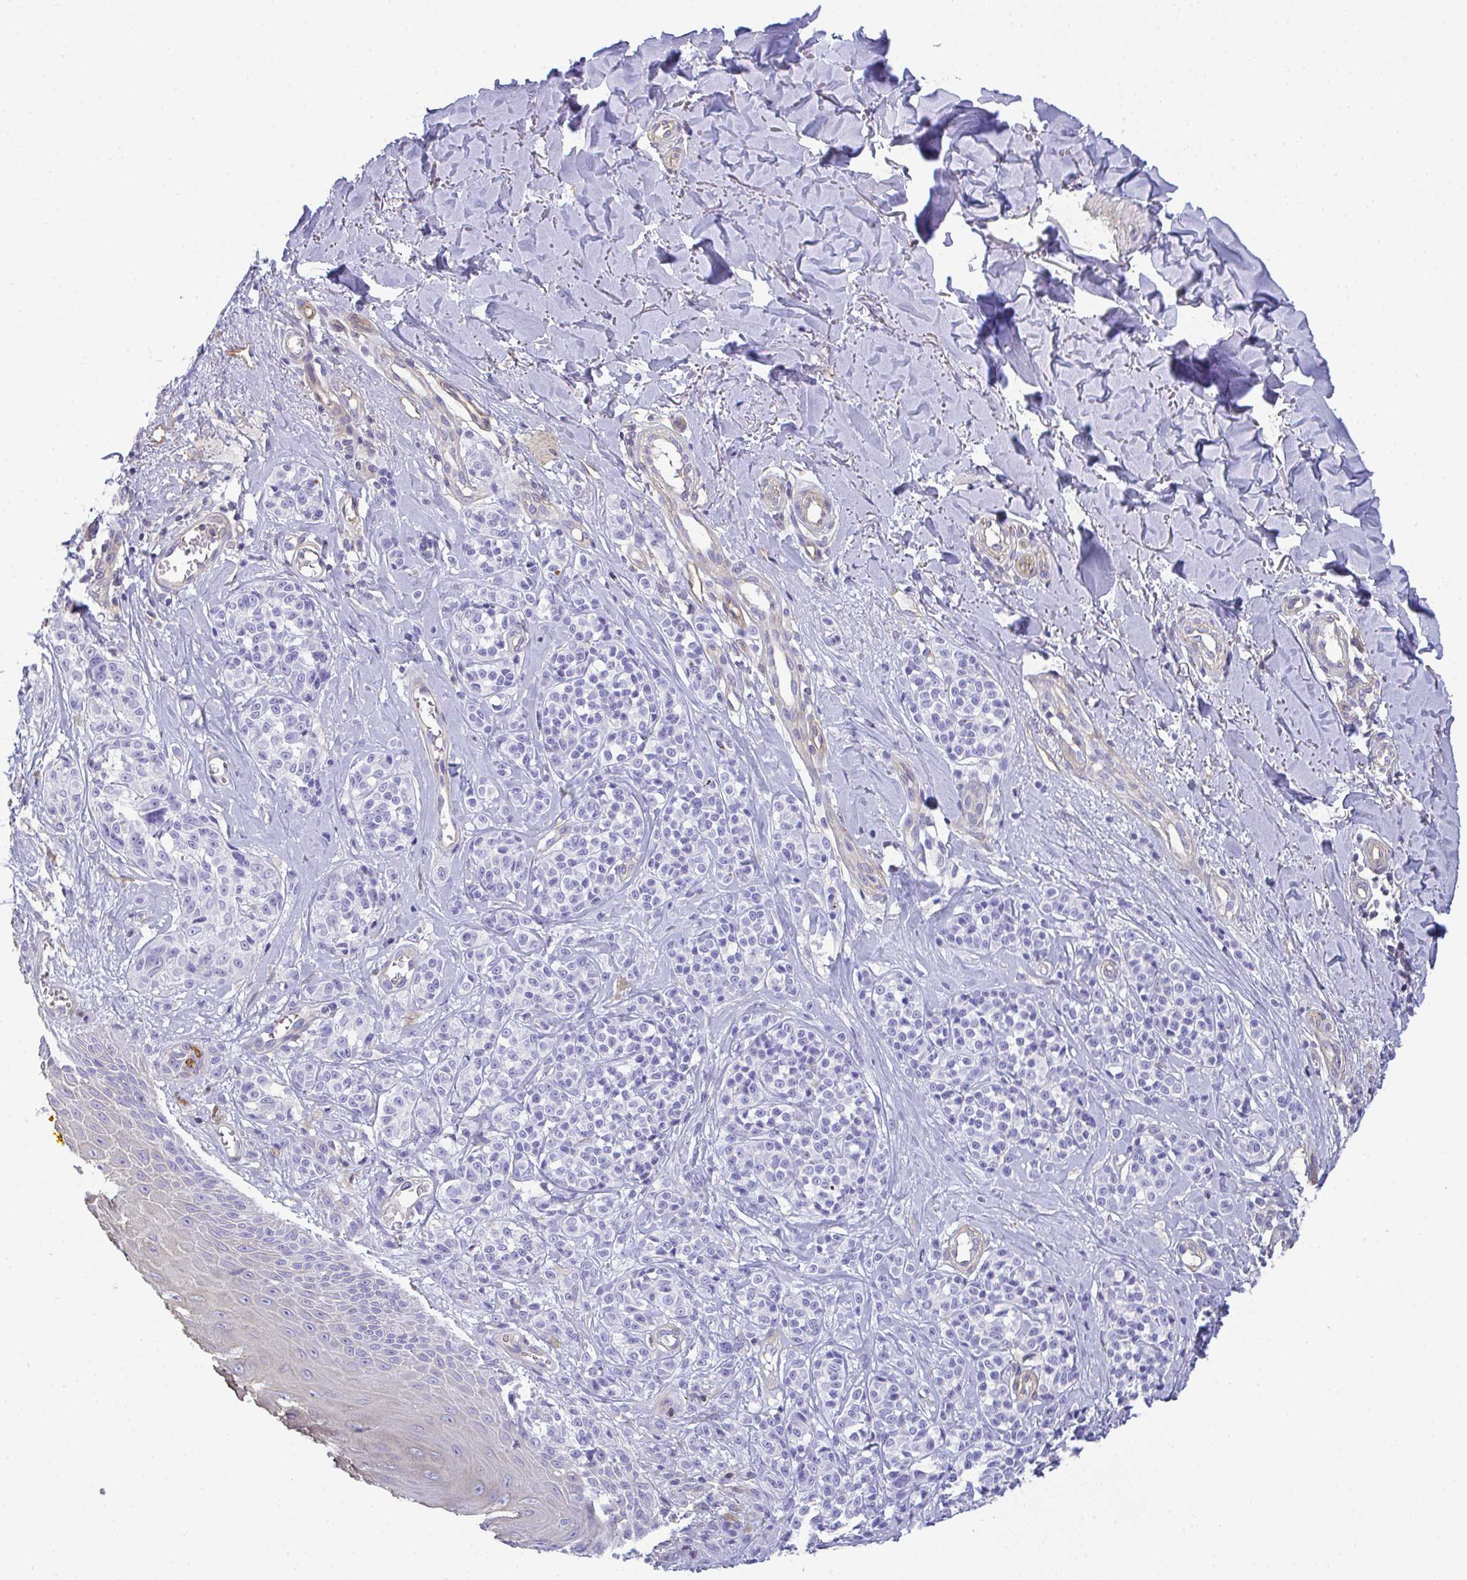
{"staining": {"intensity": "negative", "quantity": "none", "location": "none"}, "tissue": "melanoma", "cell_type": "Tumor cells", "image_type": "cancer", "snomed": [{"axis": "morphology", "description": "Malignant melanoma, NOS"}, {"axis": "topography", "description": "Skin"}], "caption": "A histopathology image of human melanoma is negative for staining in tumor cells.", "gene": "TNFAIP8", "patient": {"sex": "male", "age": 74}}